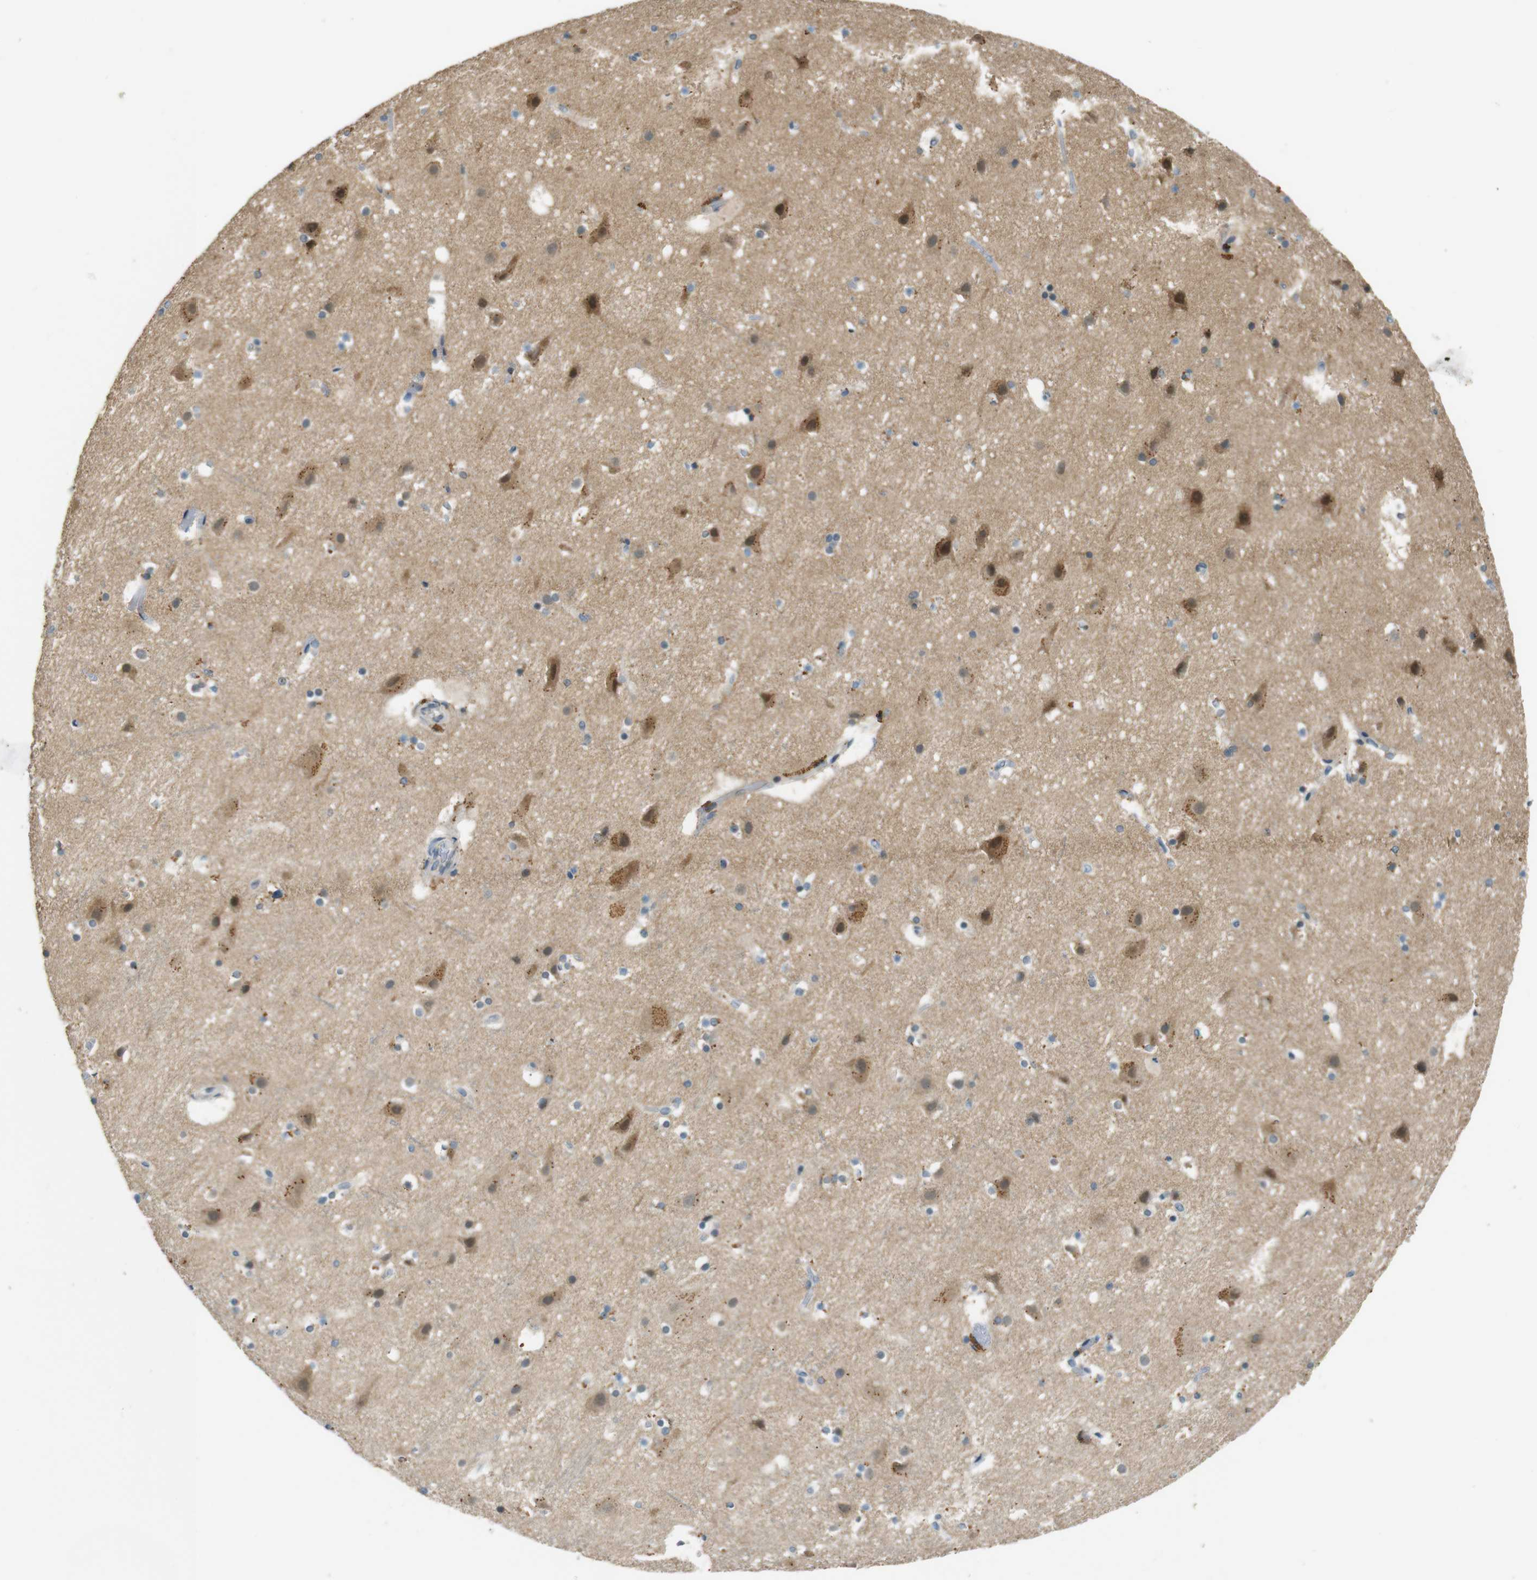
{"staining": {"intensity": "weak", "quantity": "25%-75%", "location": "cytoplasmic/membranous"}, "tissue": "cerebral cortex", "cell_type": "Endothelial cells", "image_type": "normal", "snomed": [{"axis": "morphology", "description": "Normal tissue, NOS"}, {"axis": "topography", "description": "Cerebral cortex"}], "caption": "About 25%-75% of endothelial cells in unremarkable cerebral cortex reveal weak cytoplasmic/membranous protein positivity as visualized by brown immunohistochemical staining.", "gene": "MAGI2", "patient": {"sex": "male", "age": 45}}